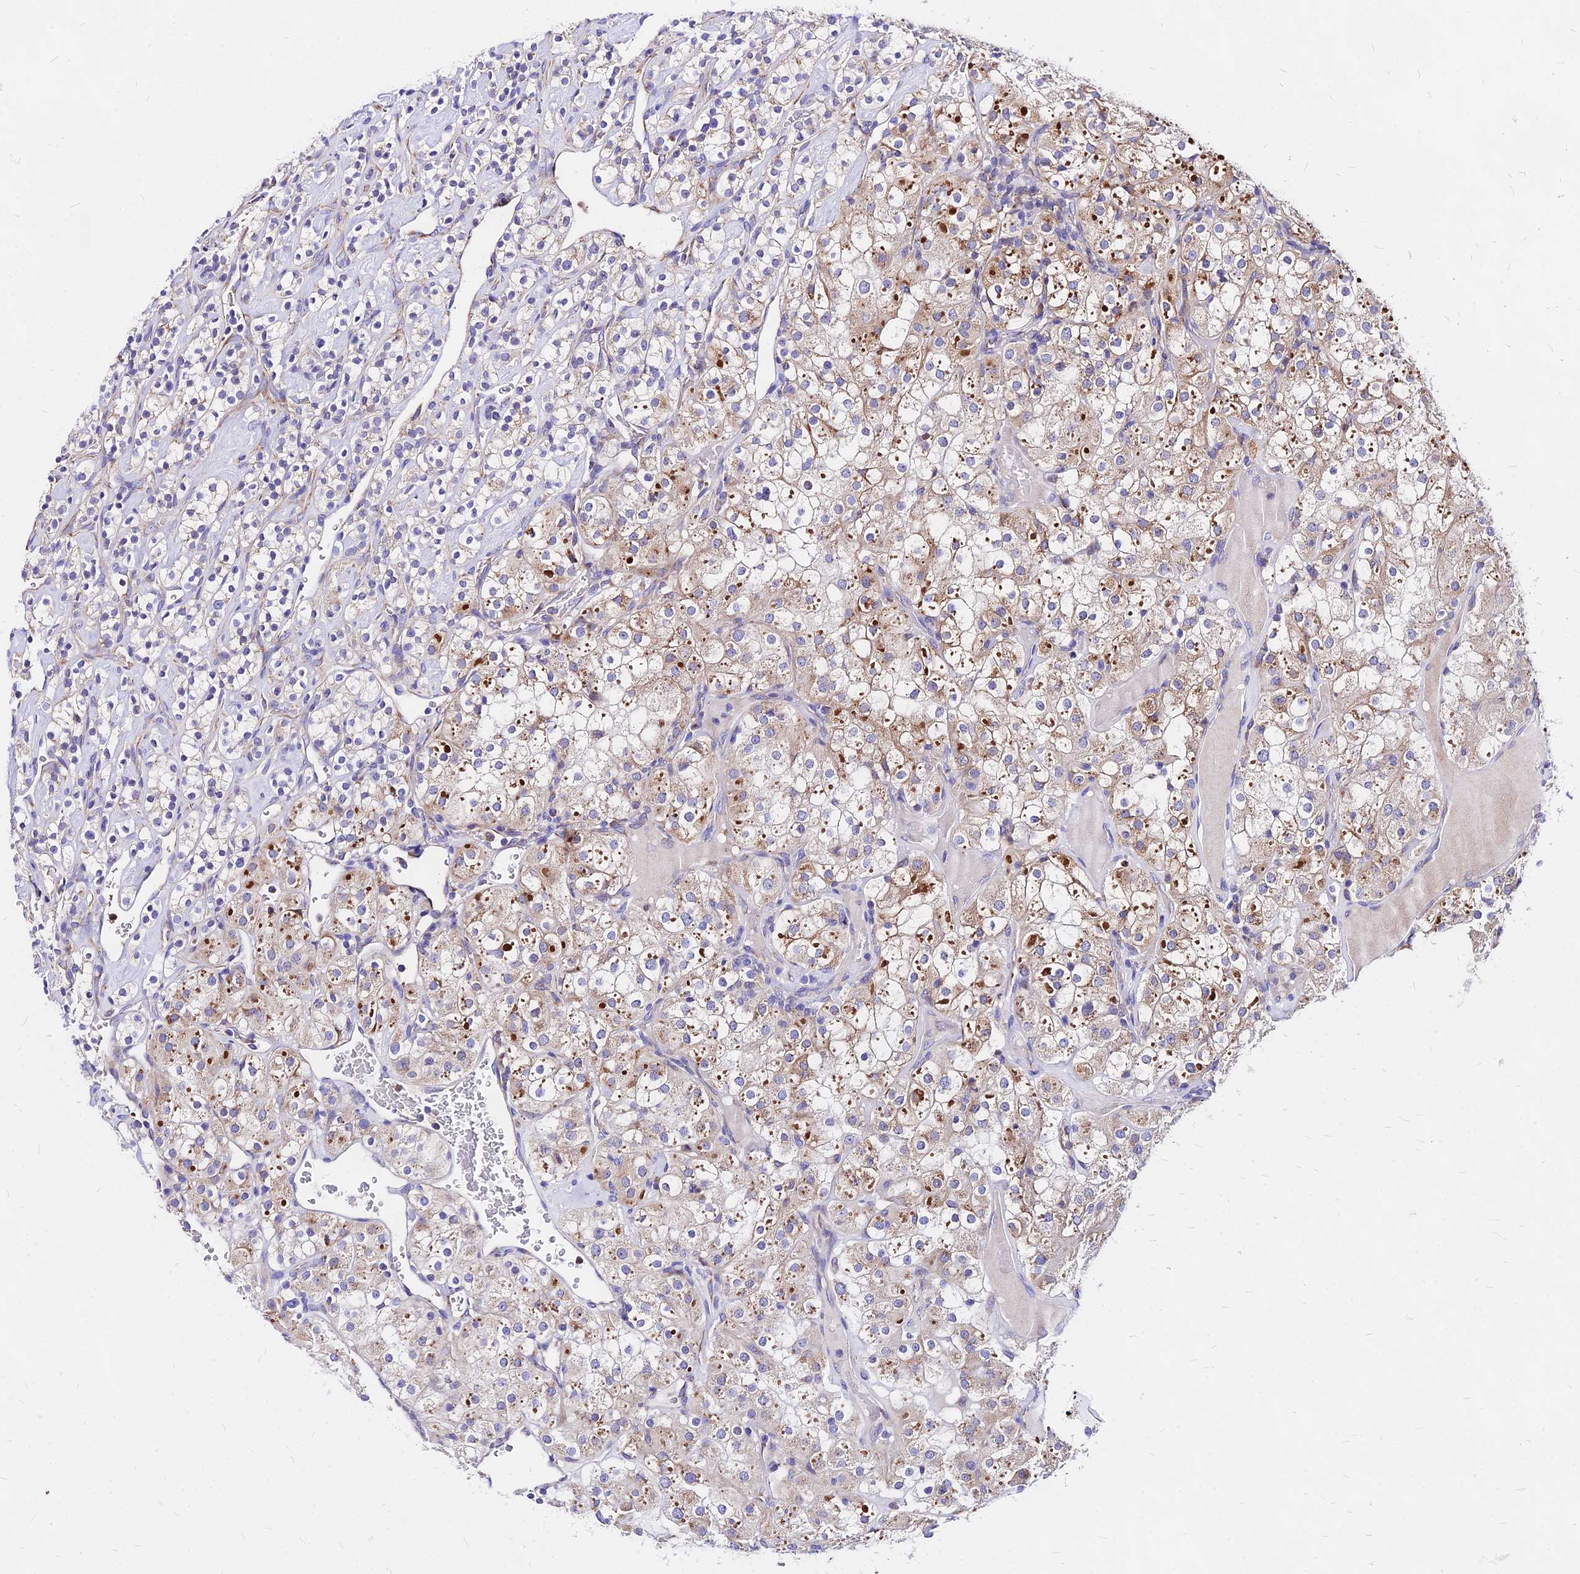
{"staining": {"intensity": "weak", "quantity": "25%-75%", "location": "cytoplasmic/membranous"}, "tissue": "renal cancer", "cell_type": "Tumor cells", "image_type": "cancer", "snomed": [{"axis": "morphology", "description": "Adenocarcinoma, NOS"}, {"axis": "topography", "description": "Kidney"}], "caption": "Immunohistochemistry (IHC) micrograph of neoplastic tissue: human renal cancer stained using immunohistochemistry (IHC) reveals low levels of weak protein expression localized specifically in the cytoplasmic/membranous of tumor cells, appearing as a cytoplasmic/membranous brown color.", "gene": "MRPL3", "patient": {"sex": "male", "age": 77}}